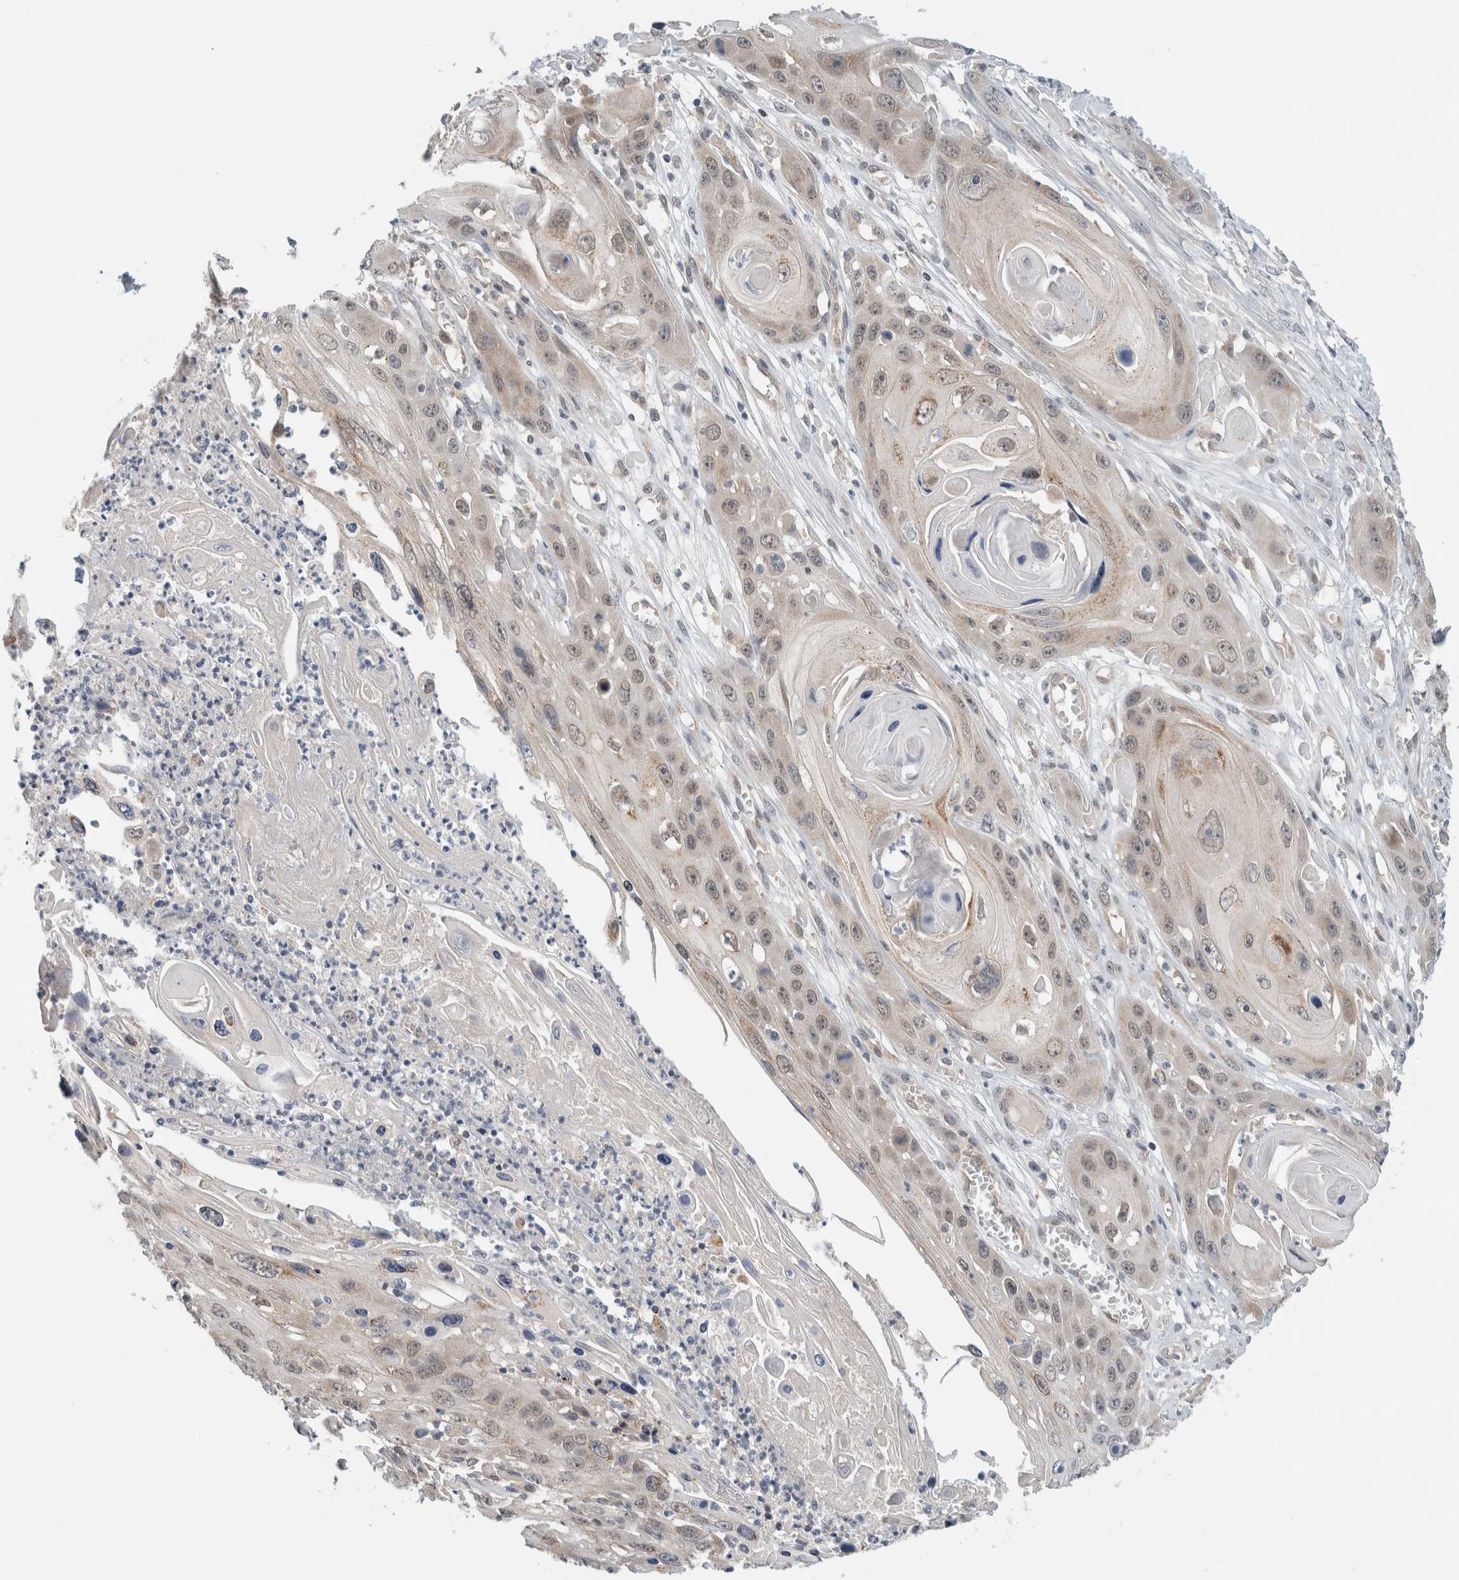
{"staining": {"intensity": "weak", "quantity": "25%-75%", "location": "cytoplasmic/membranous"}, "tissue": "skin cancer", "cell_type": "Tumor cells", "image_type": "cancer", "snomed": [{"axis": "morphology", "description": "Squamous cell carcinoma, NOS"}, {"axis": "topography", "description": "Skin"}], "caption": "Weak cytoplasmic/membranous staining is appreciated in approximately 25%-75% of tumor cells in skin squamous cell carcinoma.", "gene": "SHPK", "patient": {"sex": "male", "age": 55}}